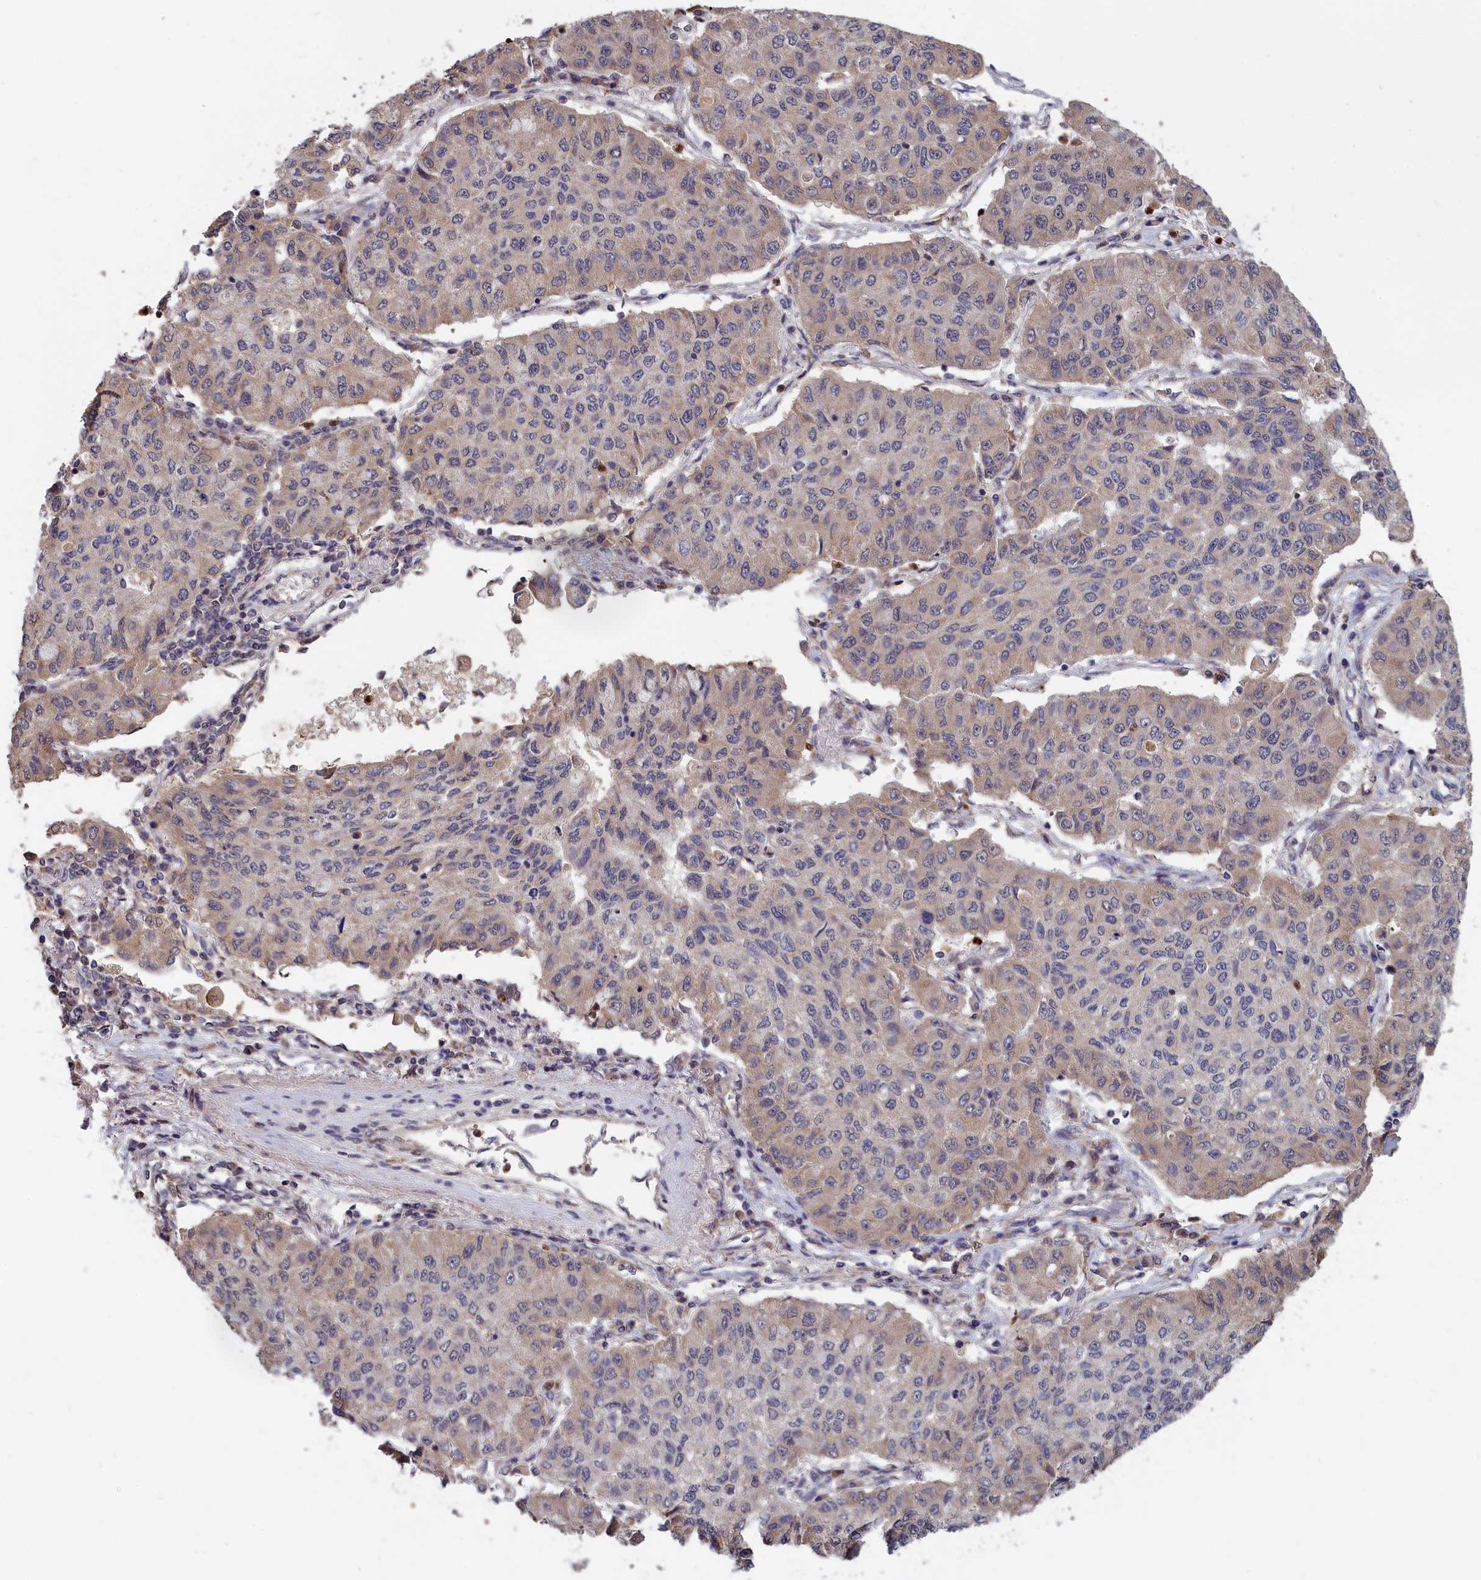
{"staining": {"intensity": "weak", "quantity": "25%-75%", "location": "cytoplasmic/membranous"}, "tissue": "lung cancer", "cell_type": "Tumor cells", "image_type": "cancer", "snomed": [{"axis": "morphology", "description": "Squamous cell carcinoma, NOS"}, {"axis": "topography", "description": "Lung"}], "caption": "DAB (3,3'-diaminobenzidine) immunohistochemical staining of lung cancer demonstrates weak cytoplasmic/membranous protein staining in approximately 25%-75% of tumor cells.", "gene": "EPB41L4B", "patient": {"sex": "male", "age": 74}}